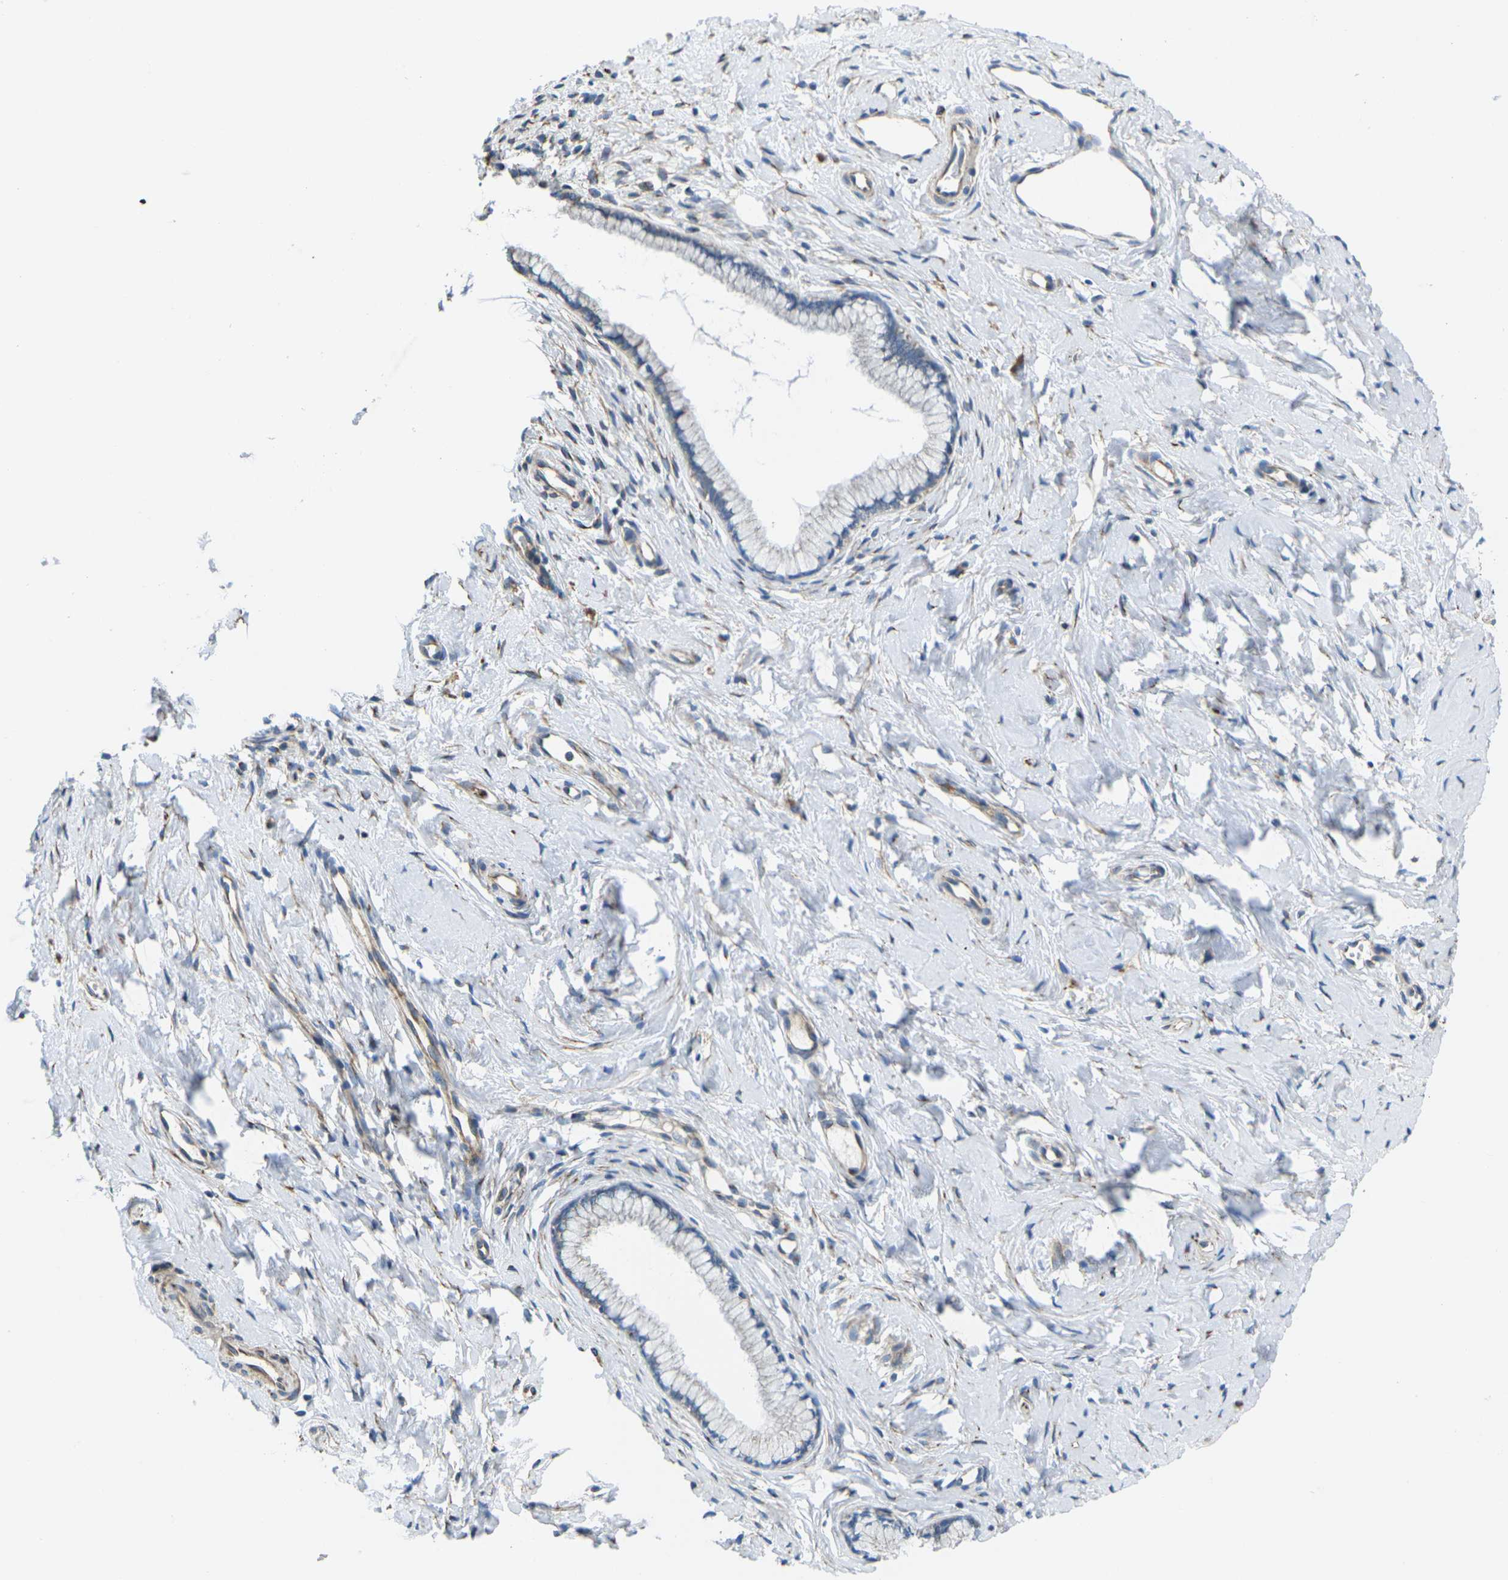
{"staining": {"intensity": "negative", "quantity": "none", "location": "none"}, "tissue": "cervix", "cell_type": "Glandular cells", "image_type": "normal", "snomed": [{"axis": "morphology", "description": "Normal tissue, NOS"}, {"axis": "topography", "description": "Cervix"}], "caption": "Immunohistochemistry image of benign cervix: human cervix stained with DAB (3,3'-diaminobenzidine) exhibits no significant protein positivity in glandular cells. (Immunohistochemistry, brightfield microscopy, high magnification).", "gene": "TMEFF2", "patient": {"sex": "female", "age": 65}}